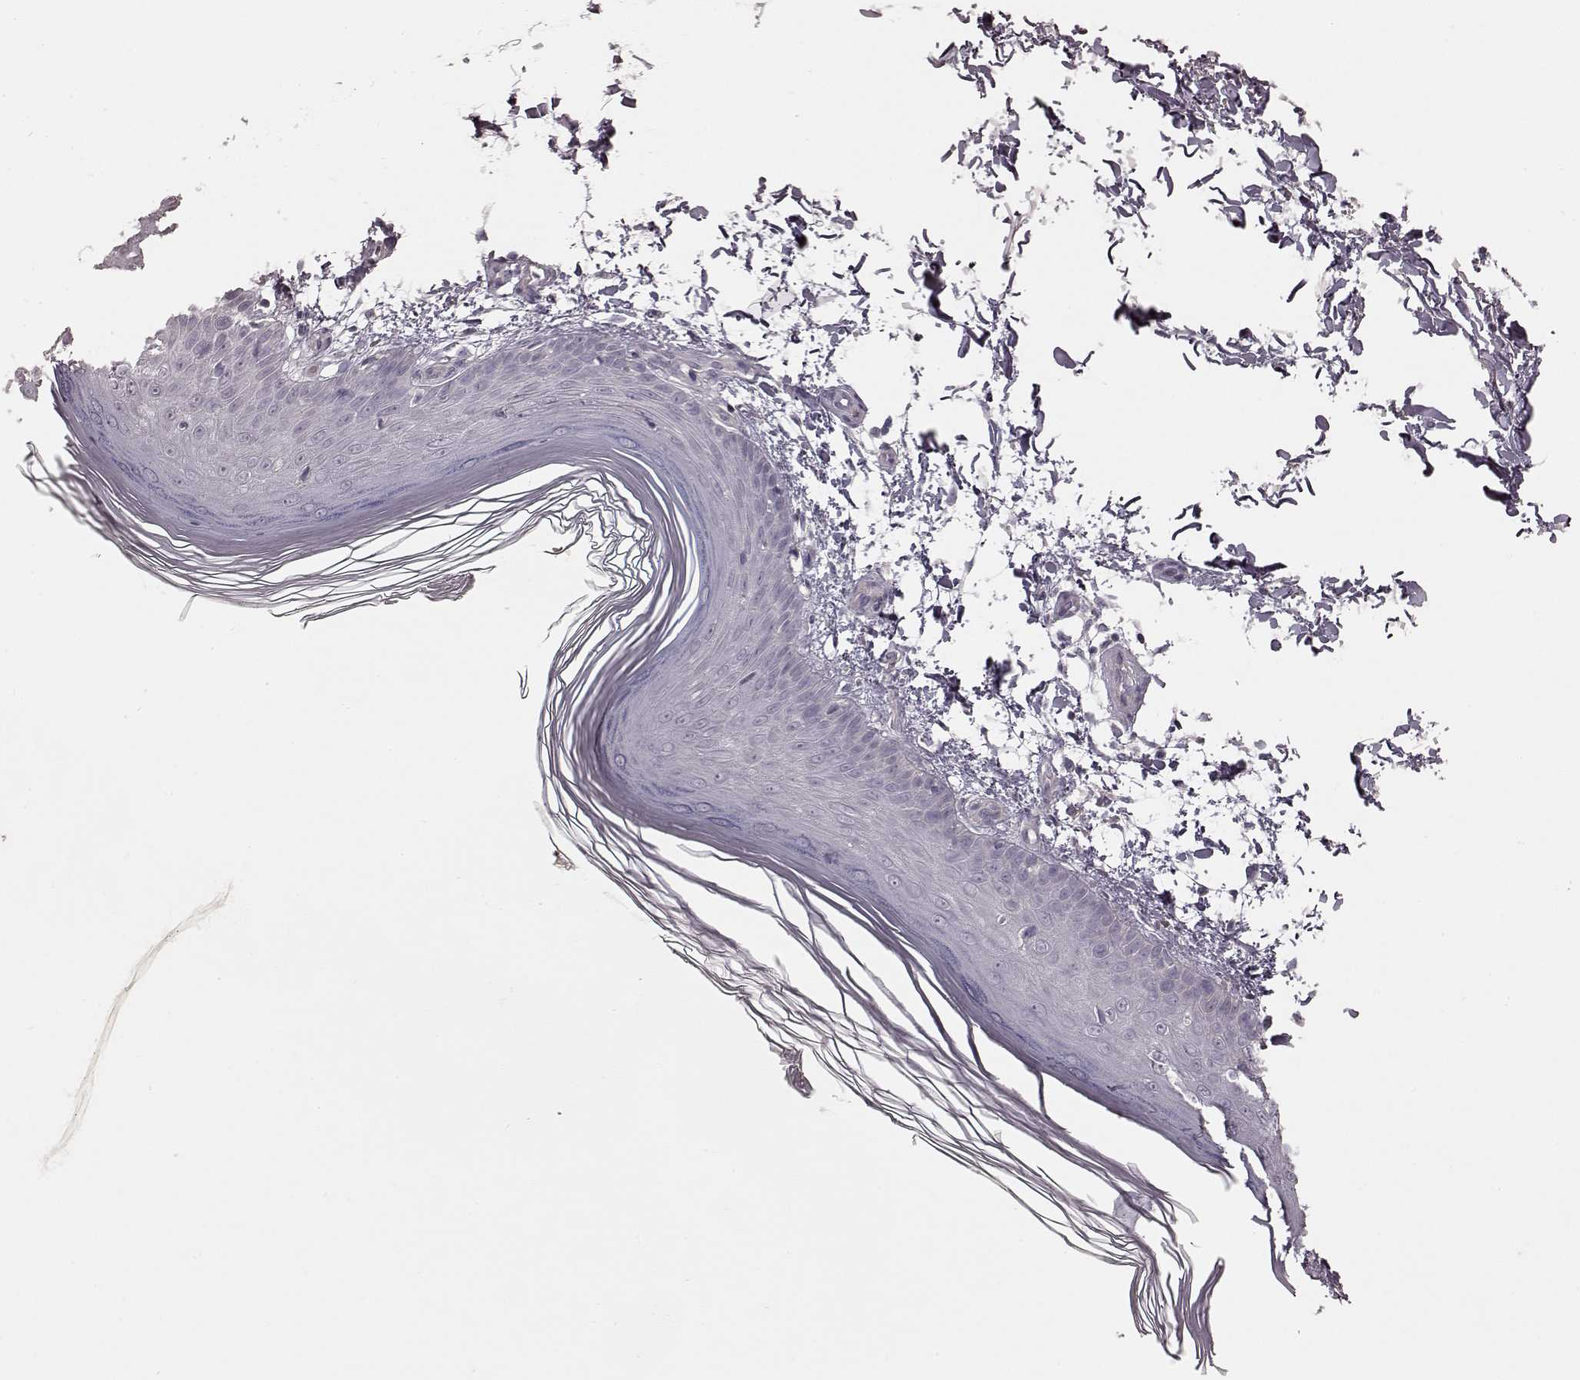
{"staining": {"intensity": "negative", "quantity": "none", "location": "none"}, "tissue": "skin", "cell_type": "Fibroblasts", "image_type": "normal", "snomed": [{"axis": "morphology", "description": "Normal tissue, NOS"}, {"axis": "topography", "description": "Skin"}], "caption": "This is an IHC micrograph of unremarkable skin. There is no expression in fibroblasts.", "gene": "PRLHR", "patient": {"sex": "female", "age": 62}}